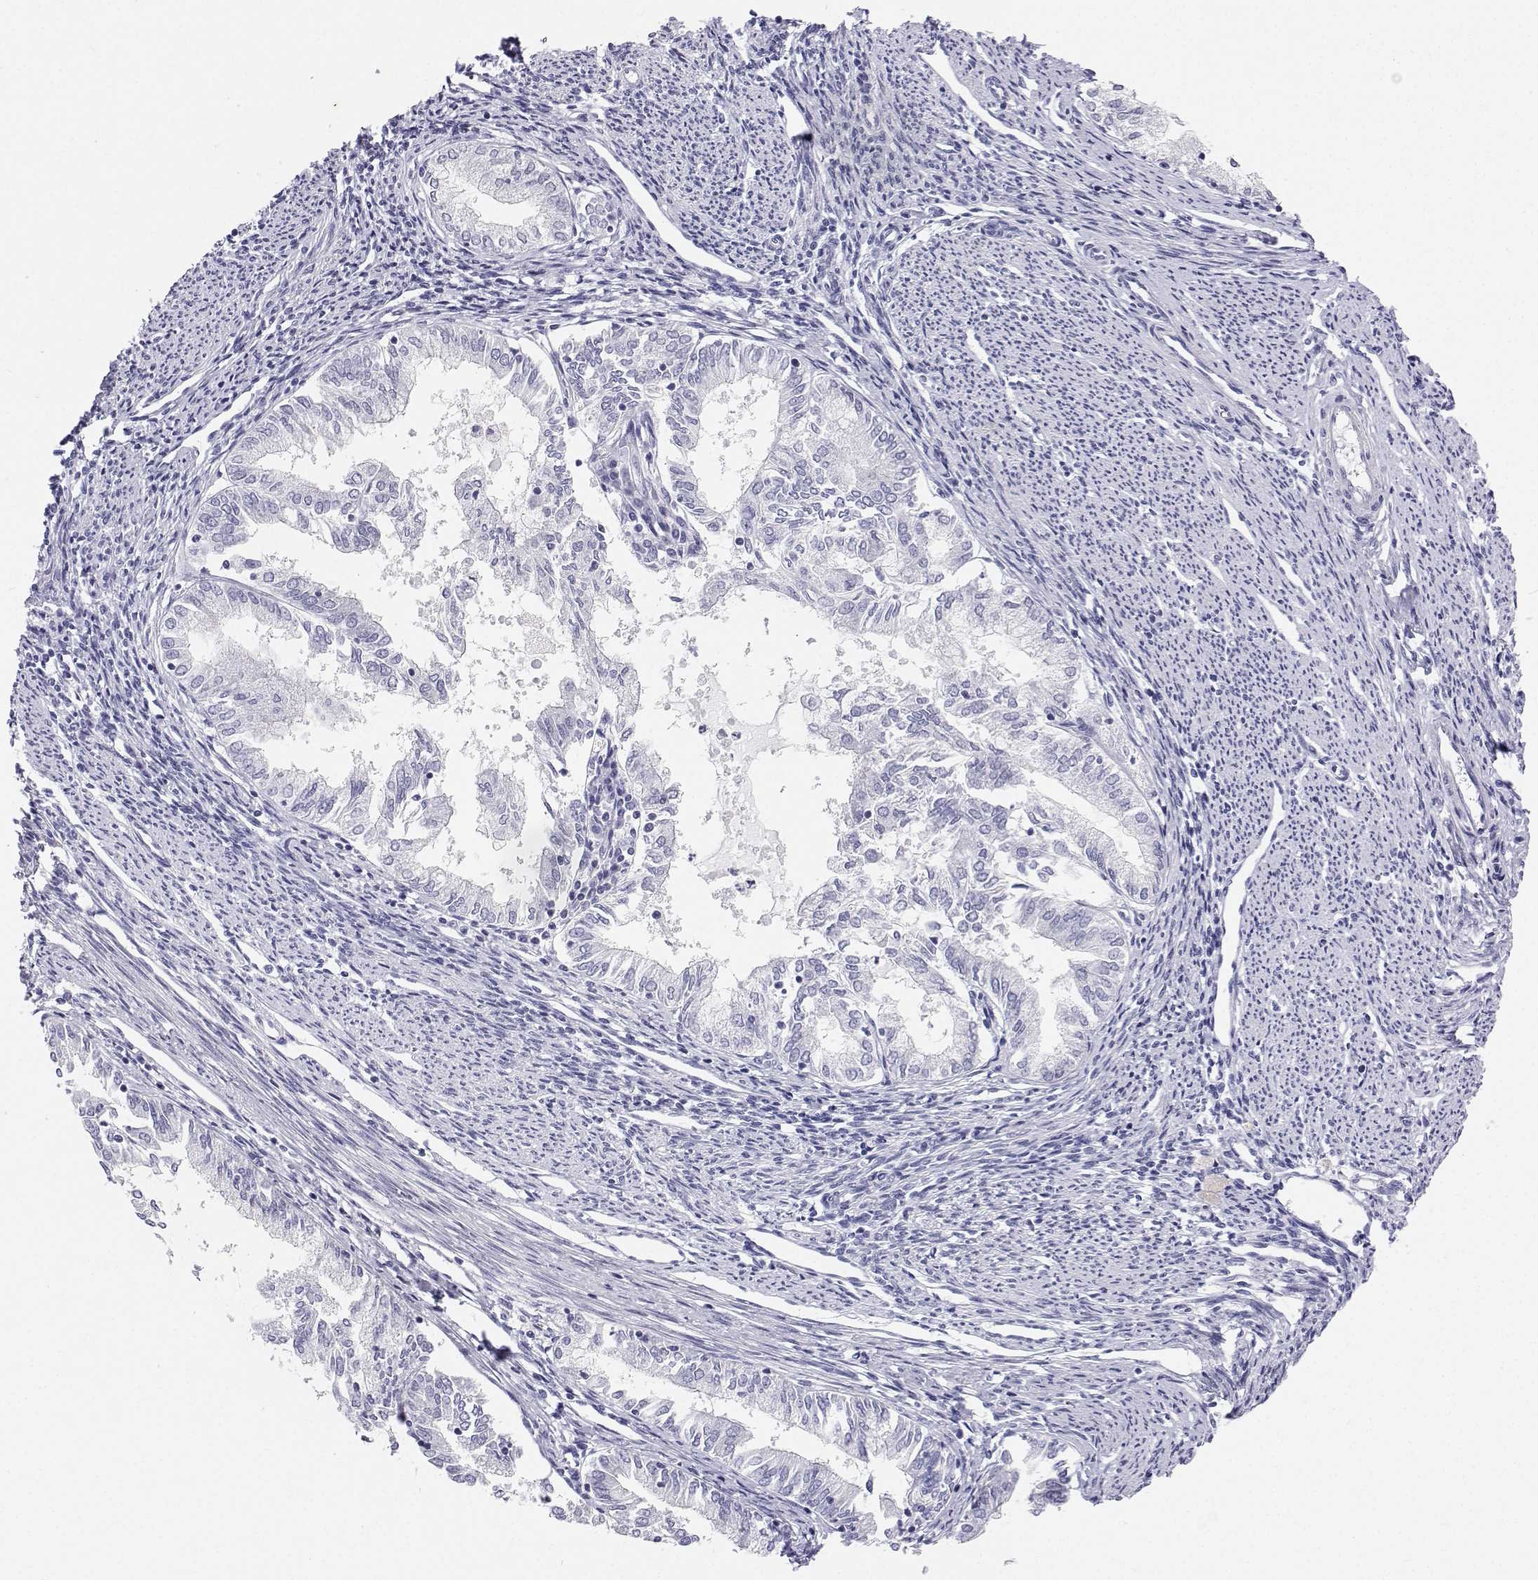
{"staining": {"intensity": "negative", "quantity": "none", "location": "none"}, "tissue": "endometrial cancer", "cell_type": "Tumor cells", "image_type": "cancer", "snomed": [{"axis": "morphology", "description": "Adenocarcinoma, NOS"}, {"axis": "topography", "description": "Endometrium"}], "caption": "Histopathology image shows no protein staining in tumor cells of endometrial cancer (adenocarcinoma) tissue.", "gene": "BHMT", "patient": {"sex": "female", "age": 79}}